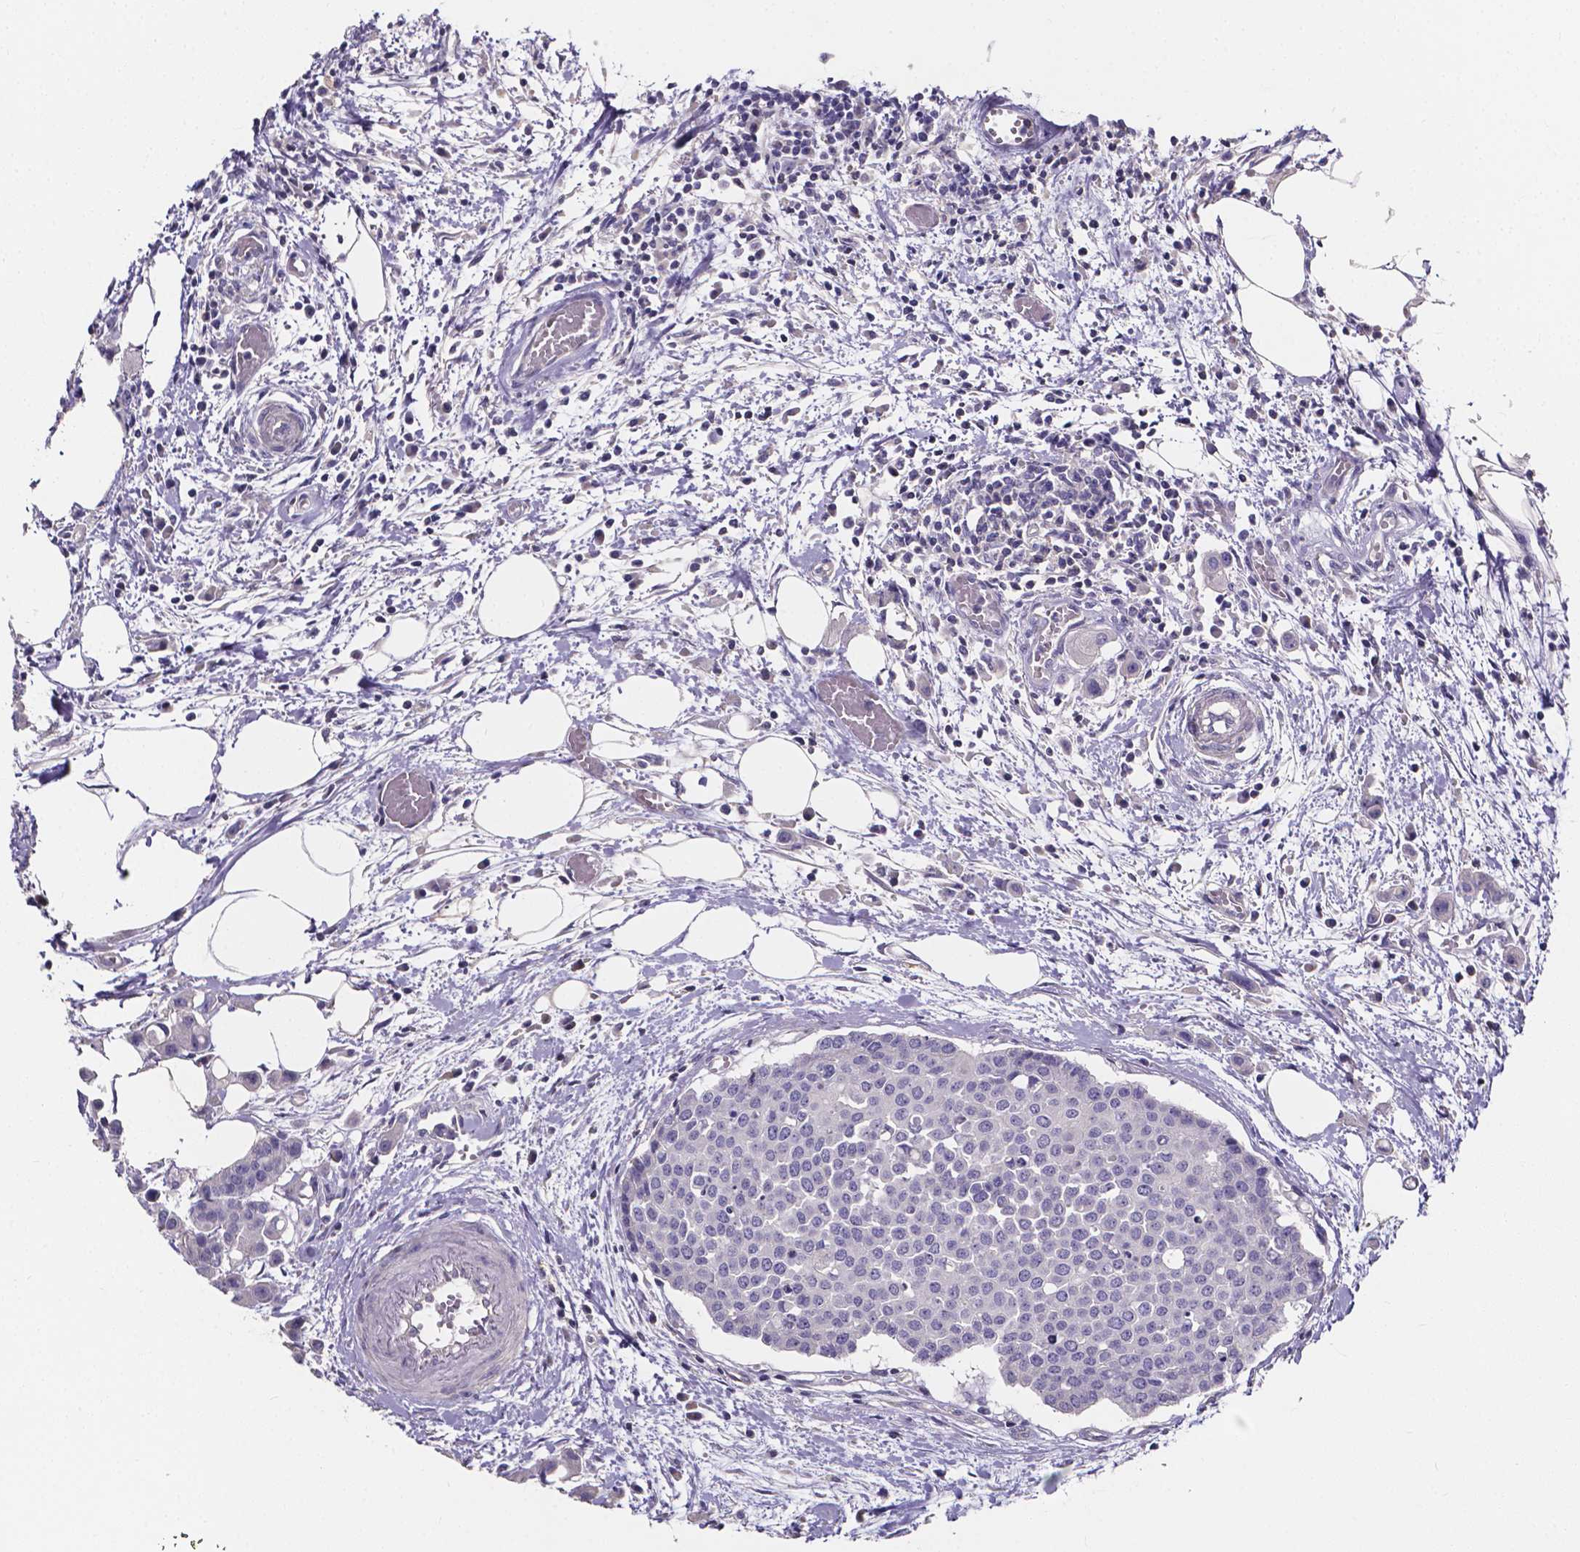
{"staining": {"intensity": "negative", "quantity": "none", "location": "none"}, "tissue": "carcinoid", "cell_type": "Tumor cells", "image_type": "cancer", "snomed": [{"axis": "morphology", "description": "Carcinoid, malignant, NOS"}, {"axis": "topography", "description": "Colon"}], "caption": "Photomicrograph shows no protein staining in tumor cells of carcinoid tissue. (Brightfield microscopy of DAB immunohistochemistry (IHC) at high magnification).", "gene": "THEMIS", "patient": {"sex": "male", "age": 81}}